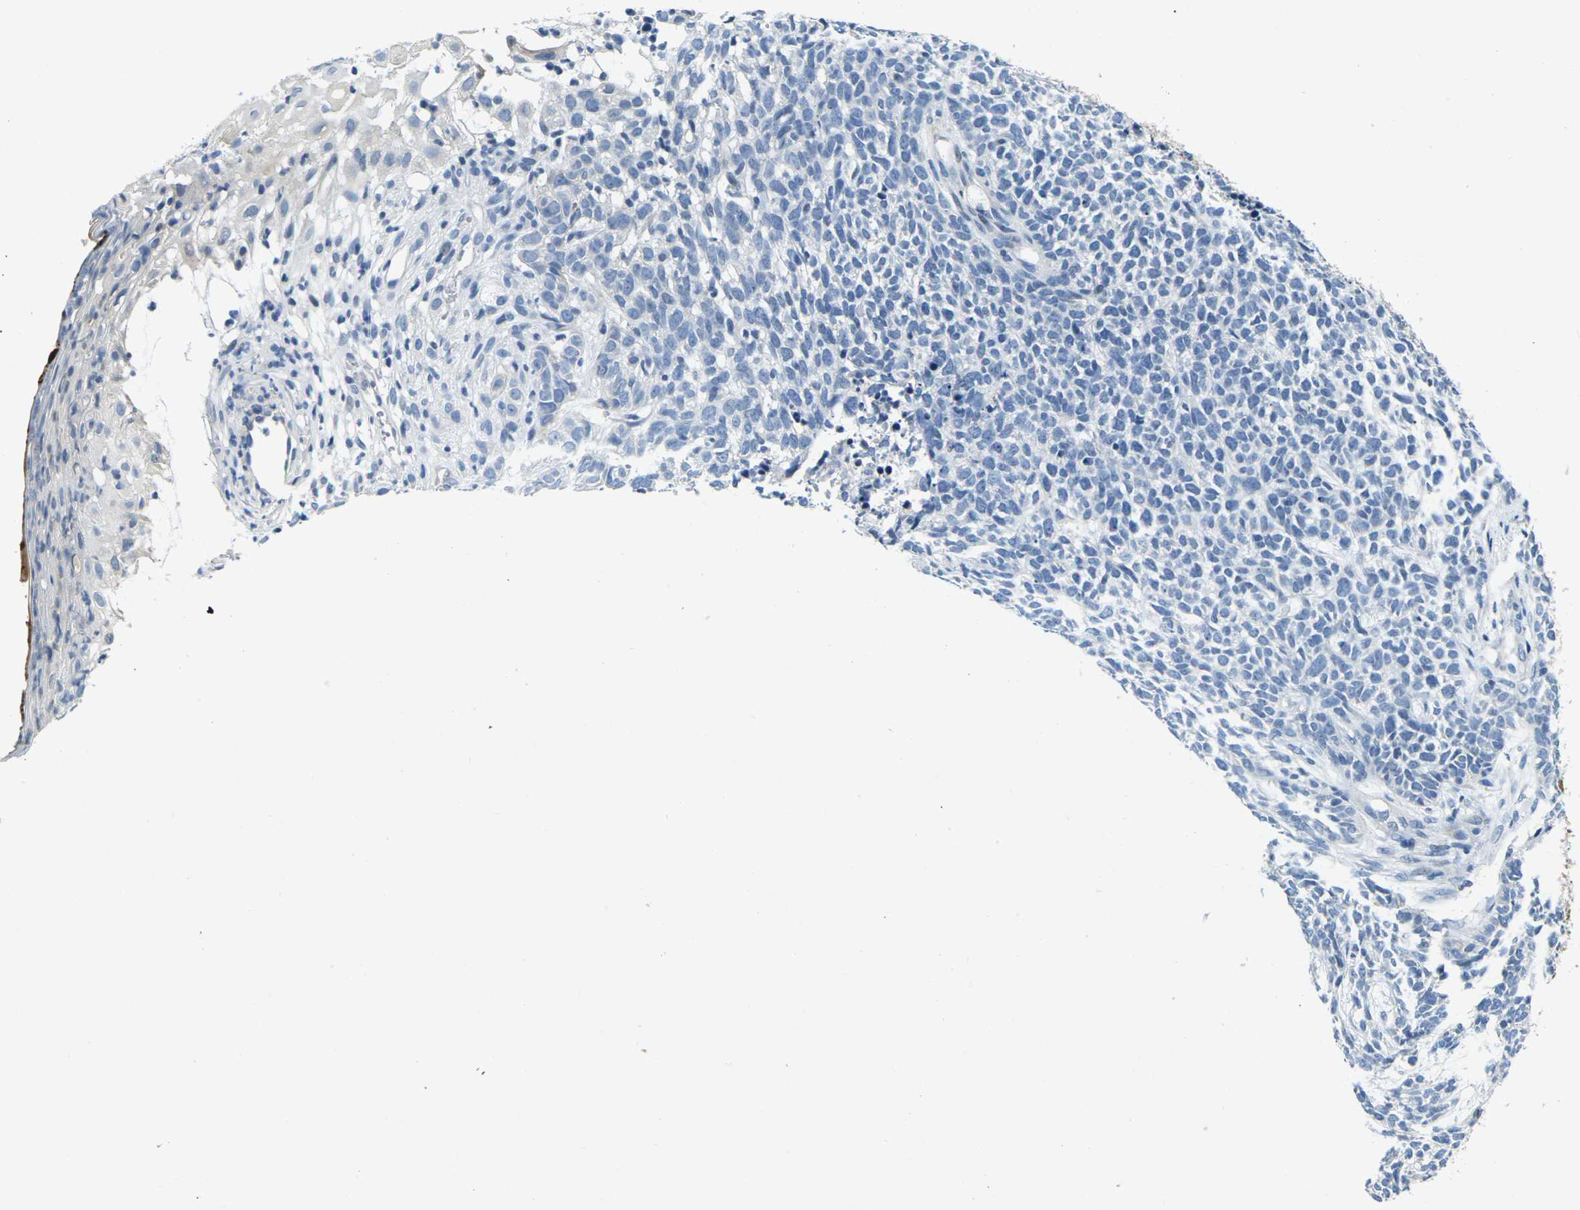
{"staining": {"intensity": "negative", "quantity": "none", "location": "none"}, "tissue": "skin cancer", "cell_type": "Tumor cells", "image_type": "cancer", "snomed": [{"axis": "morphology", "description": "Basal cell carcinoma"}, {"axis": "topography", "description": "Skin"}], "caption": "The IHC image has no significant staining in tumor cells of skin basal cell carcinoma tissue. (Stains: DAB immunohistochemistry with hematoxylin counter stain, Microscopy: brightfield microscopy at high magnification).", "gene": "SHISAL2B", "patient": {"sex": "female", "age": 84}}